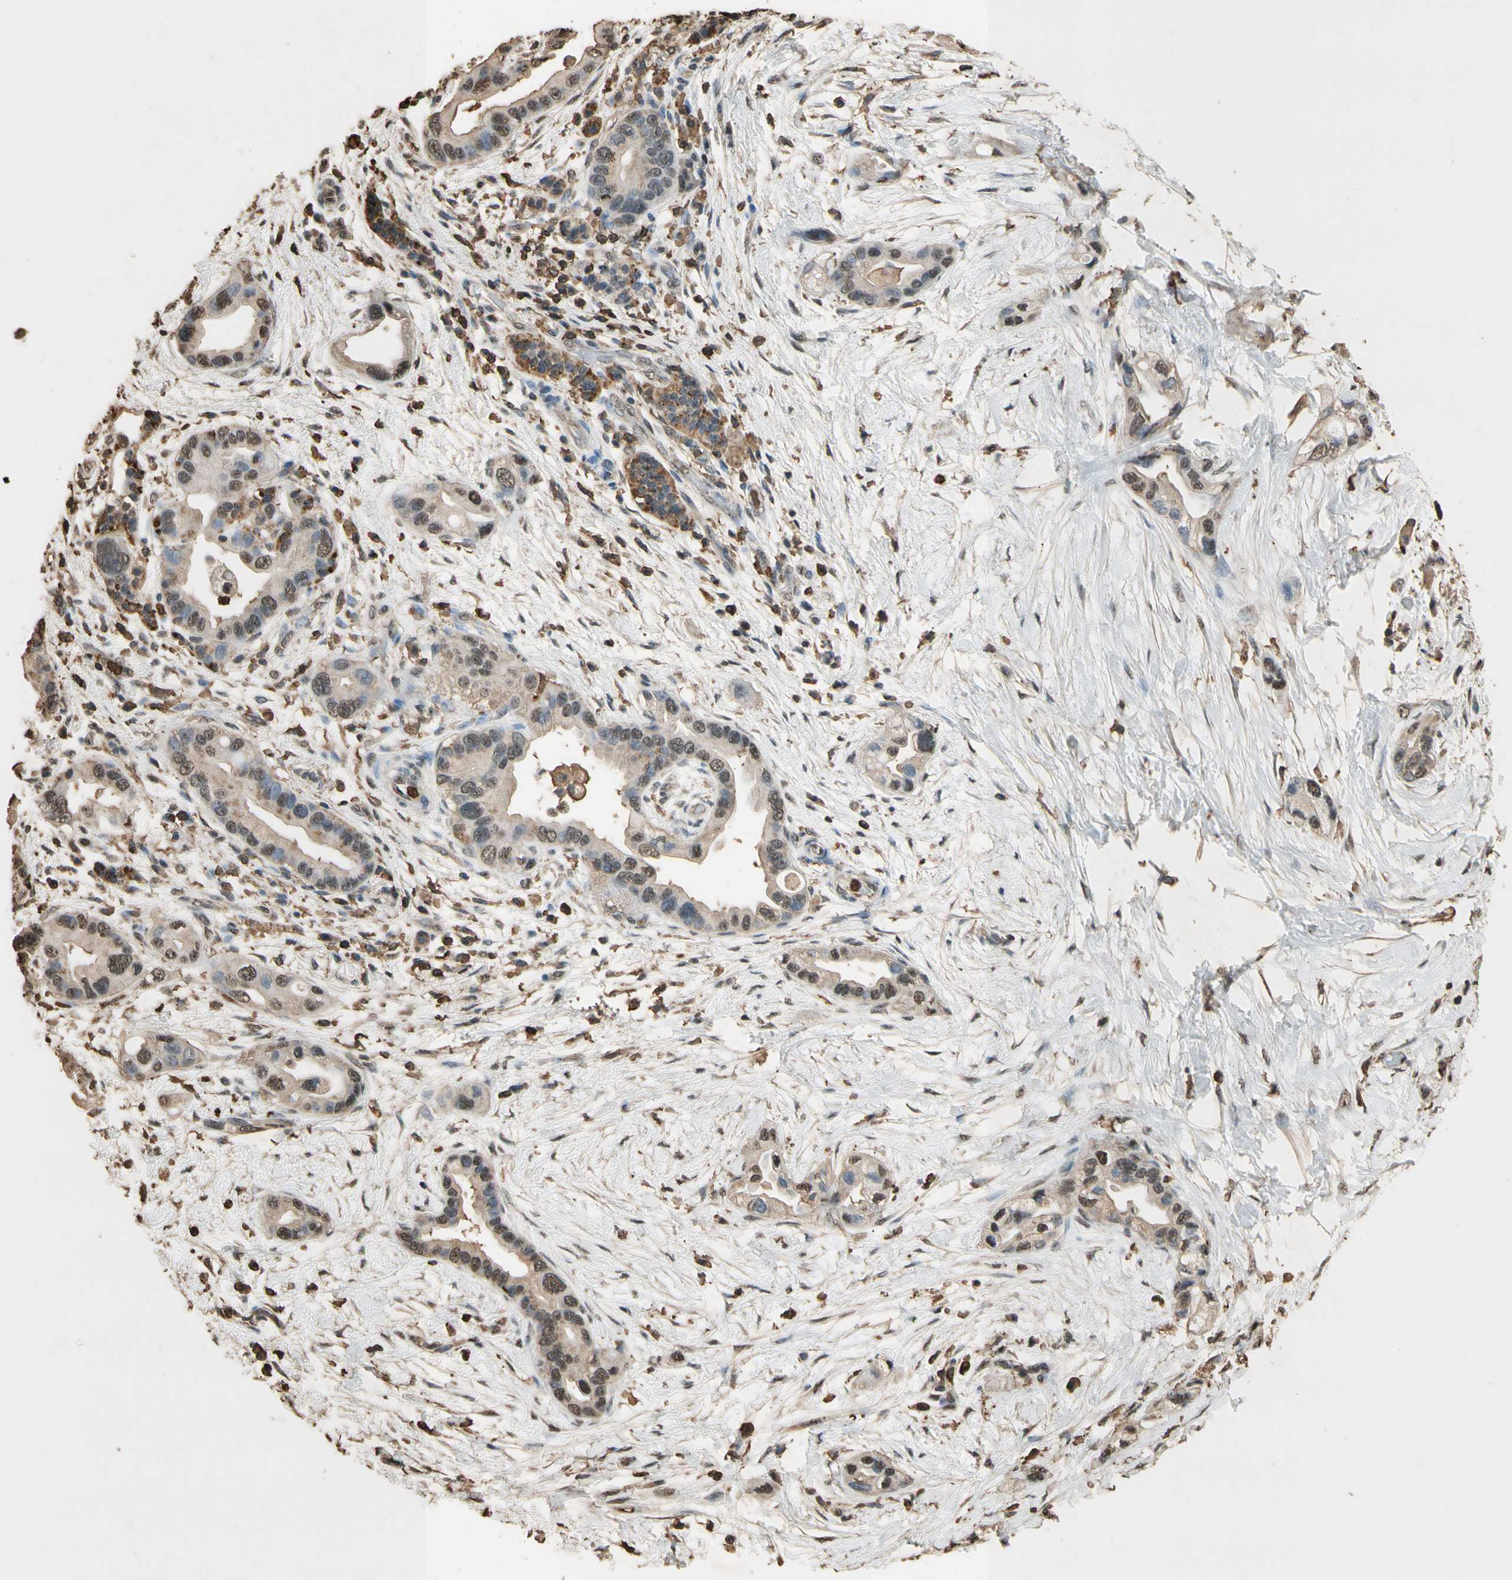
{"staining": {"intensity": "moderate", "quantity": ">75%", "location": "cytoplasmic/membranous,nuclear"}, "tissue": "pancreatic cancer", "cell_type": "Tumor cells", "image_type": "cancer", "snomed": [{"axis": "morphology", "description": "Adenocarcinoma, NOS"}, {"axis": "topography", "description": "Pancreas"}], "caption": "Immunohistochemistry of pancreatic adenocarcinoma exhibits medium levels of moderate cytoplasmic/membranous and nuclear expression in about >75% of tumor cells.", "gene": "TNFSF13B", "patient": {"sex": "female", "age": 77}}